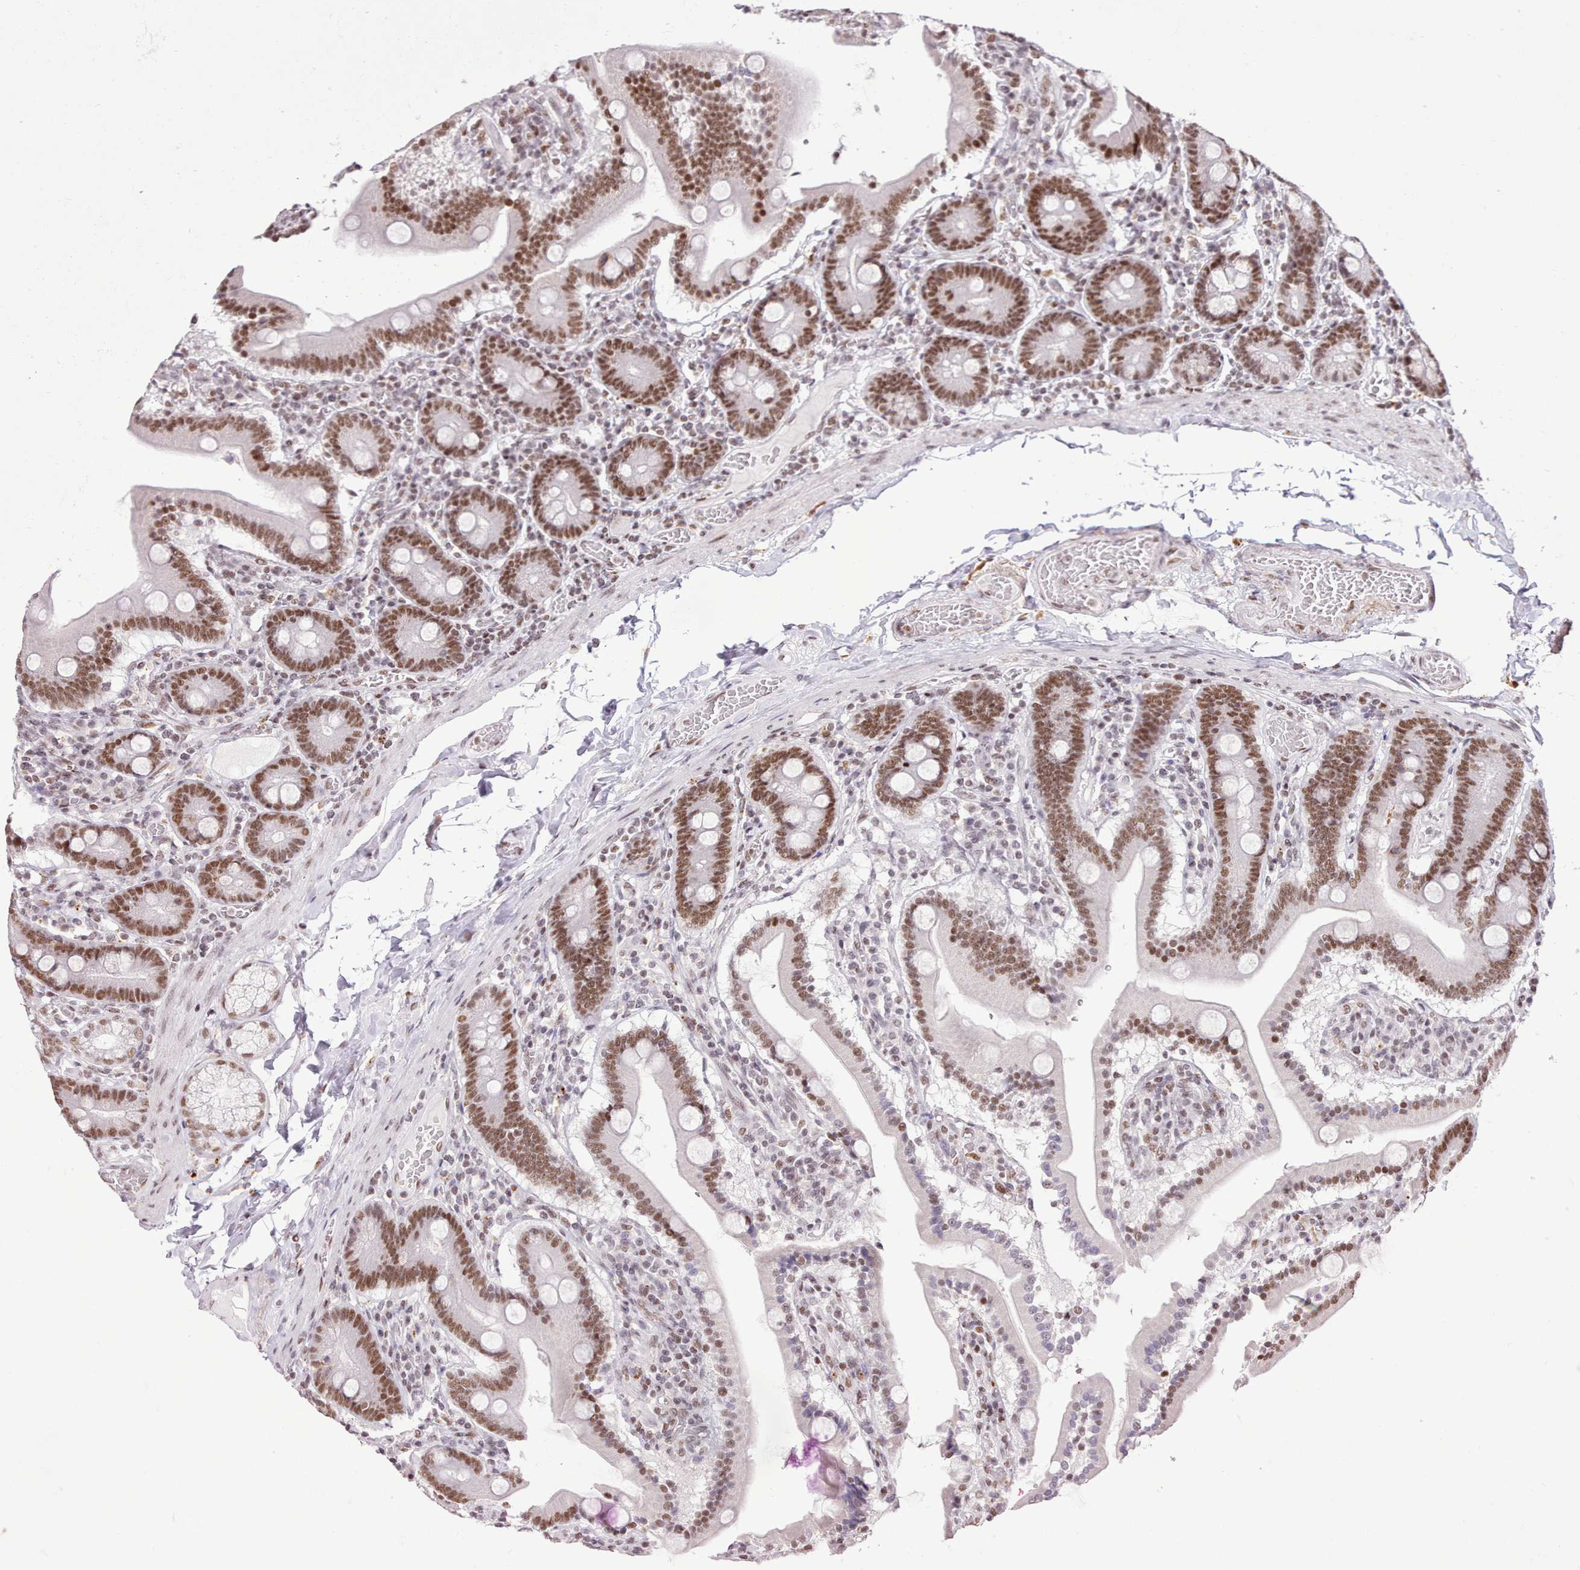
{"staining": {"intensity": "moderate", "quantity": ">75%", "location": "nuclear"}, "tissue": "duodenum", "cell_type": "Glandular cells", "image_type": "normal", "snomed": [{"axis": "morphology", "description": "Normal tissue, NOS"}, {"axis": "topography", "description": "Duodenum"}], "caption": "Protein analysis of normal duodenum exhibits moderate nuclear expression in approximately >75% of glandular cells.", "gene": "TAF15", "patient": {"sex": "male", "age": 55}}